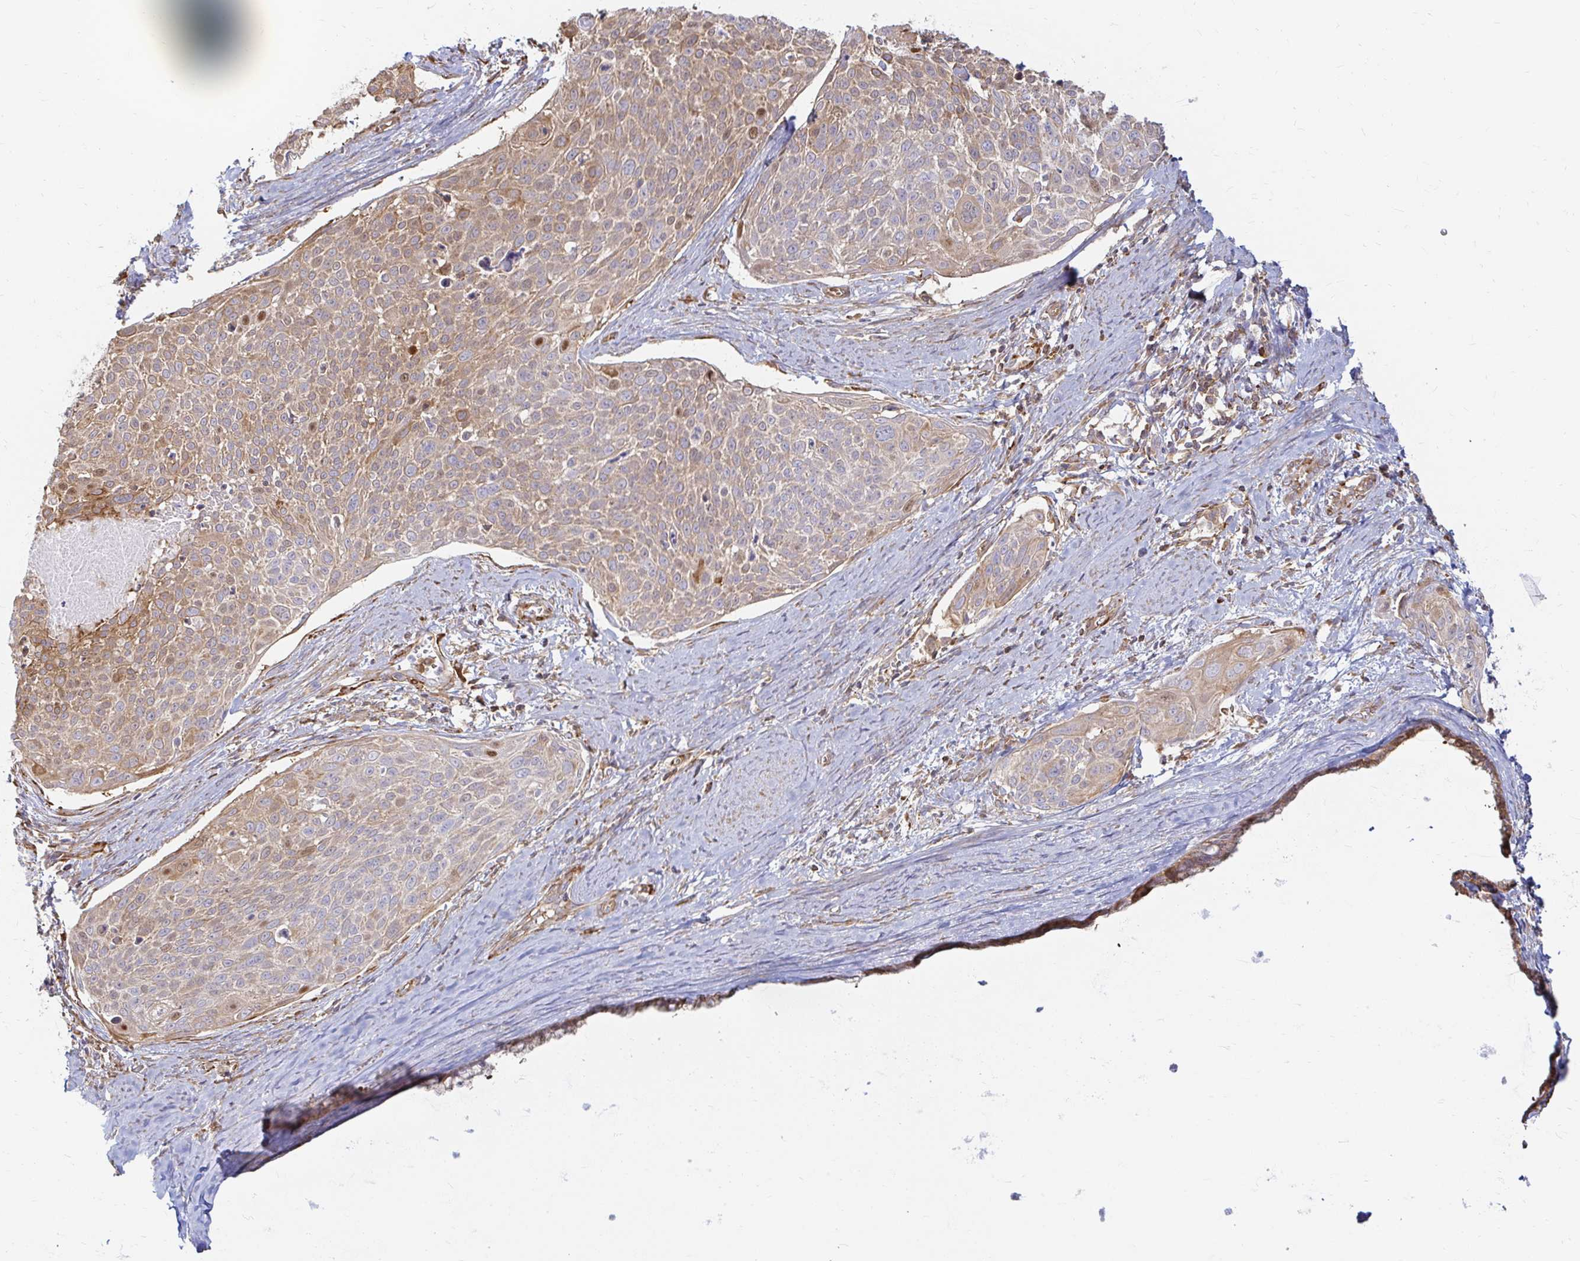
{"staining": {"intensity": "moderate", "quantity": "25%-75%", "location": "cytoplasmic/membranous"}, "tissue": "cervical cancer", "cell_type": "Tumor cells", "image_type": "cancer", "snomed": [{"axis": "morphology", "description": "Squamous cell carcinoma, NOS"}, {"axis": "topography", "description": "Cervix"}], "caption": "Cervical squamous cell carcinoma tissue shows moderate cytoplasmic/membranous expression in about 25%-75% of tumor cells The staining is performed using DAB (3,3'-diaminobenzidine) brown chromogen to label protein expression. The nuclei are counter-stained blue using hematoxylin.", "gene": "CAST", "patient": {"sex": "female", "age": 39}}